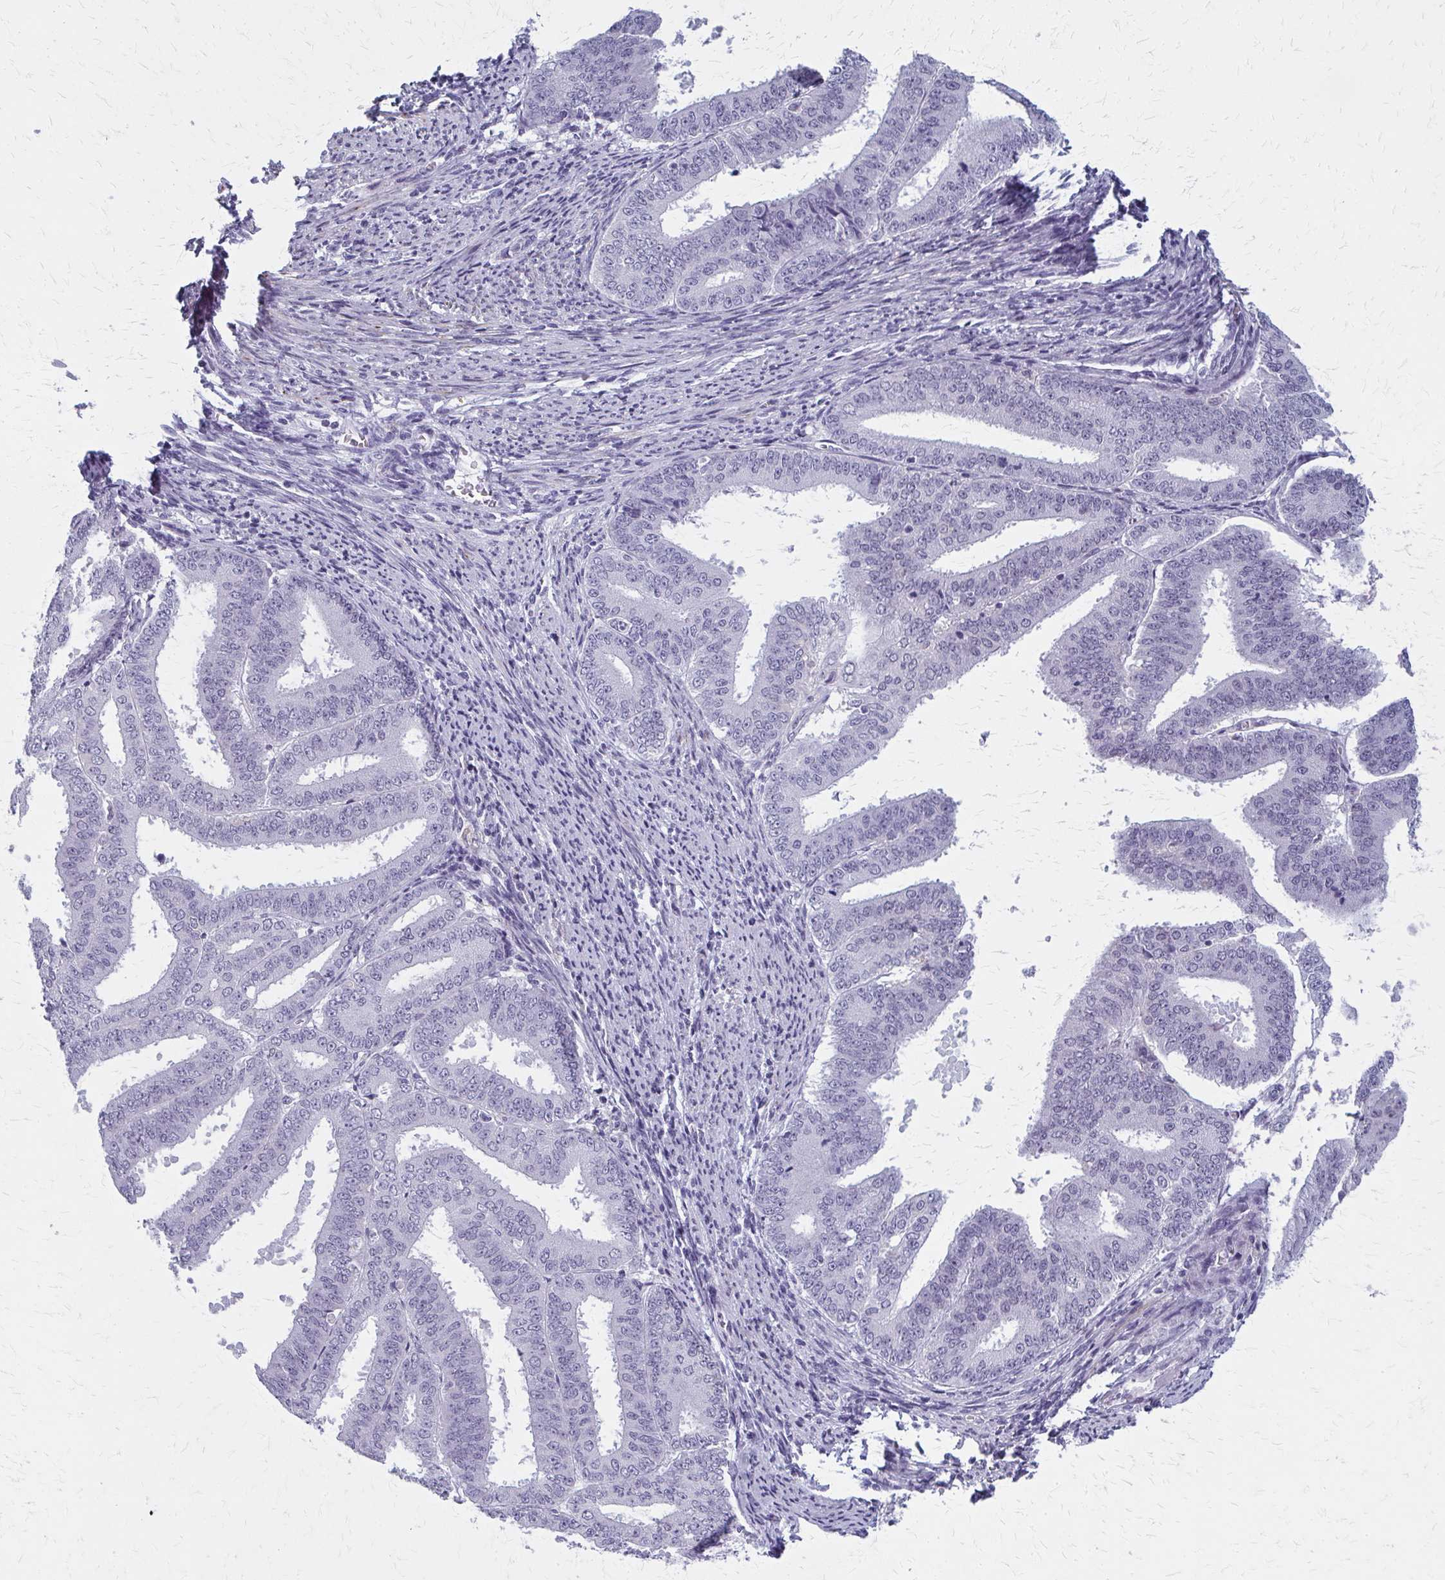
{"staining": {"intensity": "negative", "quantity": "none", "location": "none"}, "tissue": "endometrial cancer", "cell_type": "Tumor cells", "image_type": "cancer", "snomed": [{"axis": "morphology", "description": "Adenocarcinoma, NOS"}, {"axis": "topography", "description": "Endometrium"}], "caption": "Immunohistochemistry of endometrial adenocarcinoma reveals no staining in tumor cells.", "gene": "CASQ2", "patient": {"sex": "female", "age": 63}}